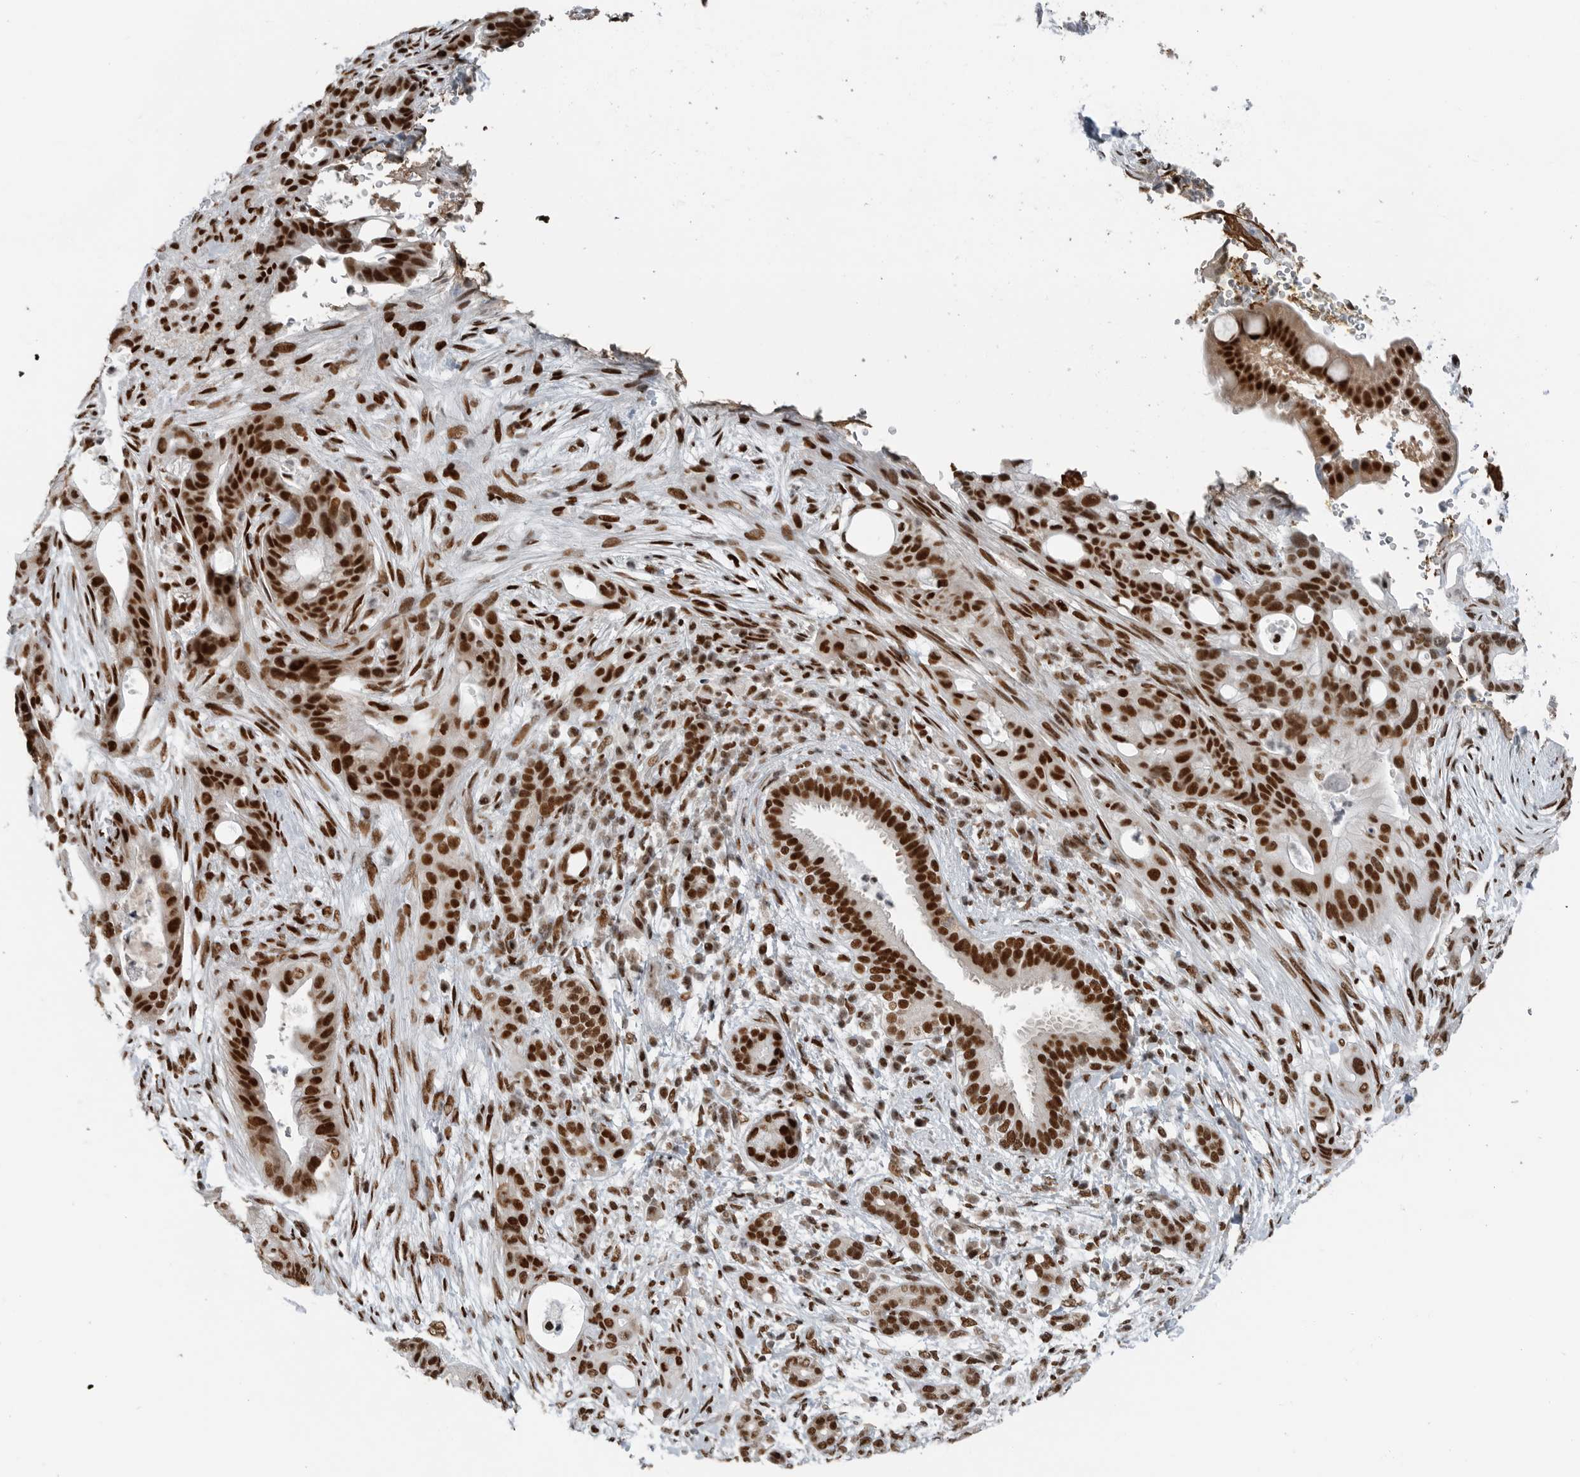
{"staining": {"intensity": "strong", "quantity": ">75%", "location": "nuclear"}, "tissue": "pancreatic cancer", "cell_type": "Tumor cells", "image_type": "cancer", "snomed": [{"axis": "morphology", "description": "Adenocarcinoma, NOS"}, {"axis": "topography", "description": "Pancreas"}], "caption": "IHC histopathology image of neoplastic tissue: pancreatic cancer (adenocarcinoma) stained using immunohistochemistry reveals high levels of strong protein expression localized specifically in the nuclear of tumor cells, appearing as a nuclear brown color.", "gene": "BLZF1", "patient": {"sex": "male", "age": 58}}